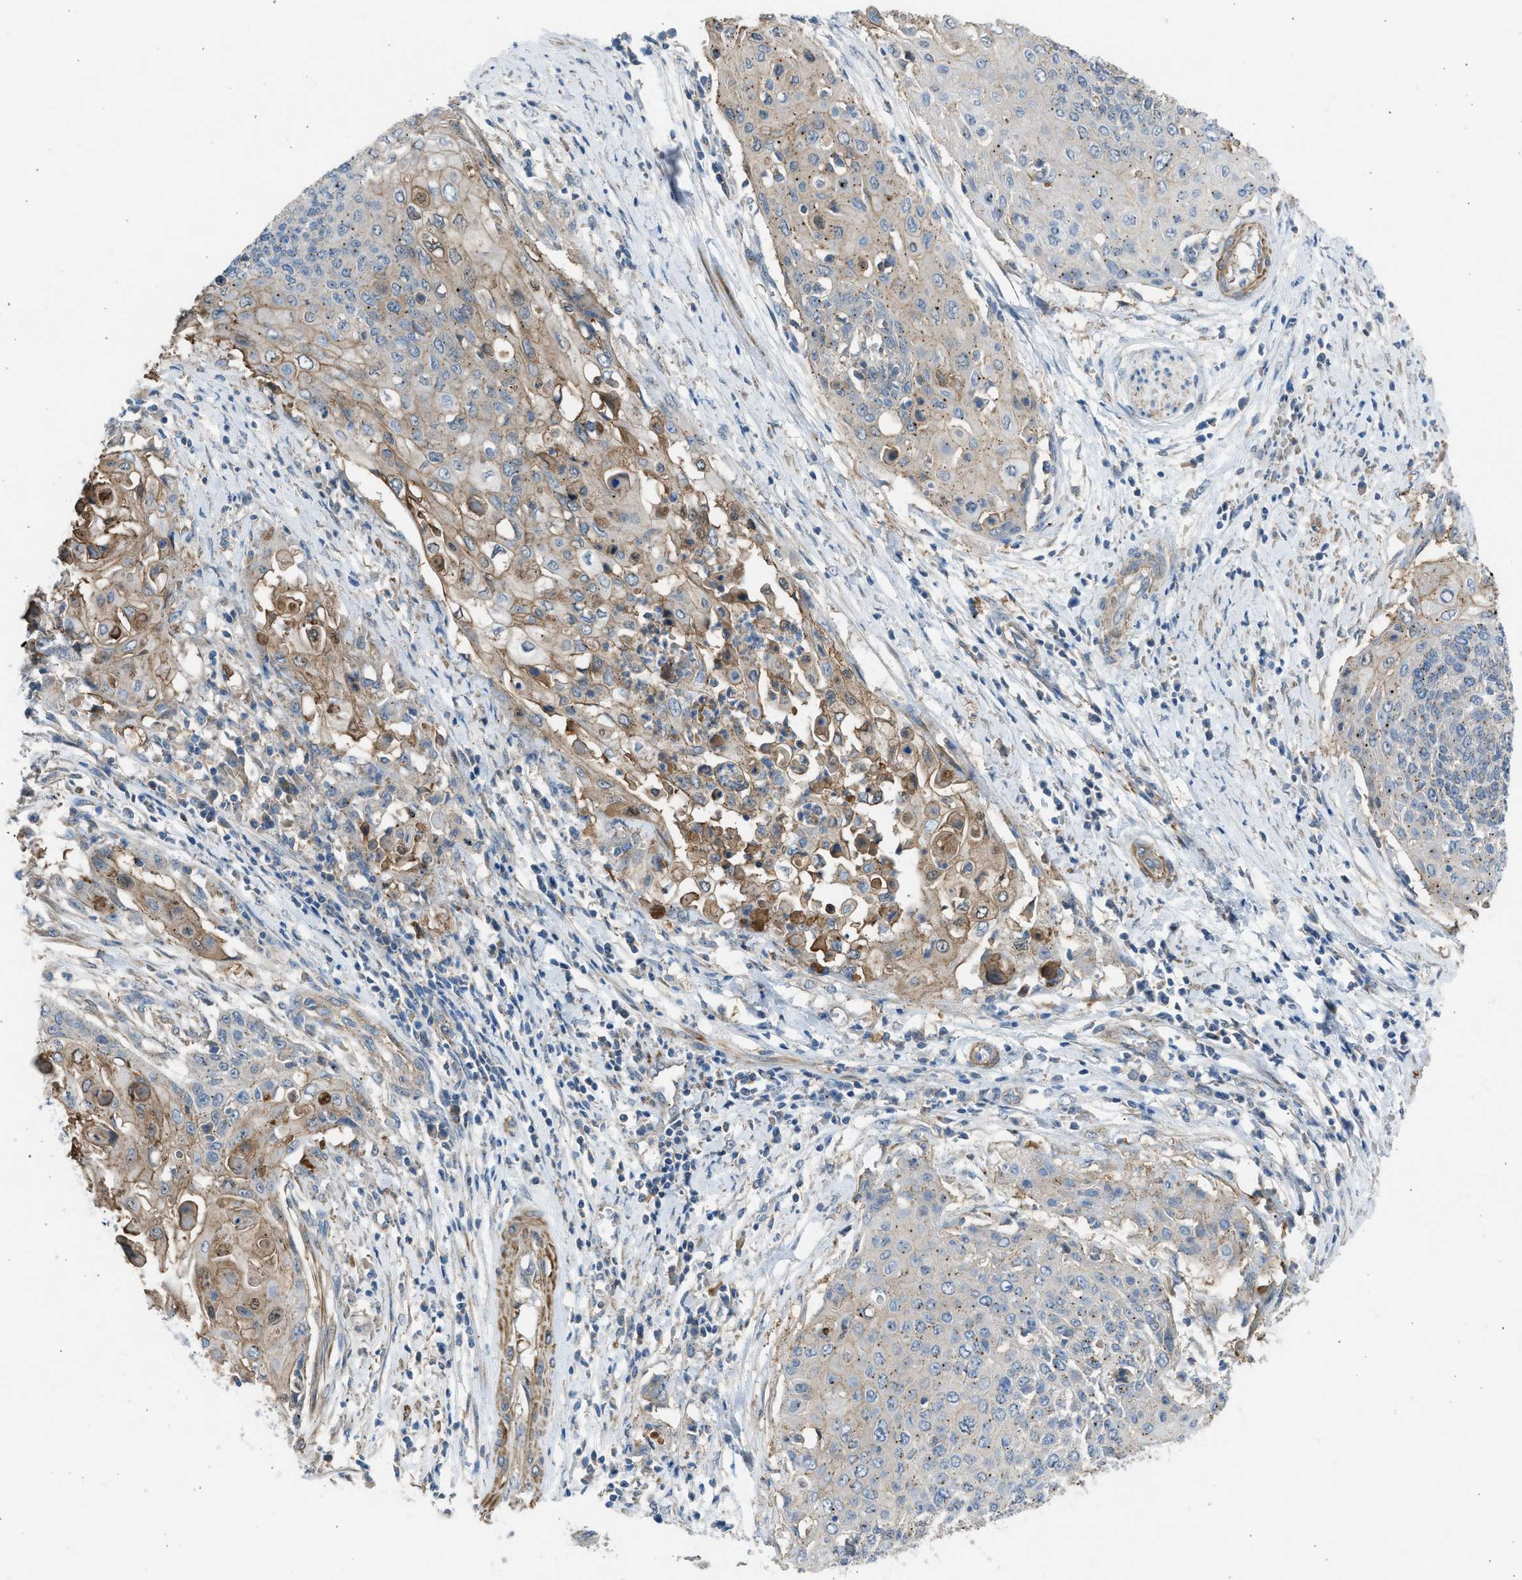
{"staining": {"intensity": "moderate", "quantity": "25%-75%", "location": "cytoplasmic/membranous"}, "tissue": "cervical cancer", "cell_type": "Tumor cells", "image_type": "cancer", "snomed": [{"axis": "morphology", "description": "Squamous cell carcinoma, NOS"}, {"axis": "topography", "description": "Cervix"}], "caption": "High-magnification brightfield microscopy of cervical cancer stained with DAB (brown) and counterstained with hematoxylin (blue). tumor cells exhibit moderate cytoplasmic/membranous positivity is appreciated in about25%-75% of cells.", "gene": "PCNX3", "patient": {"sex": "female", "age": 39}}